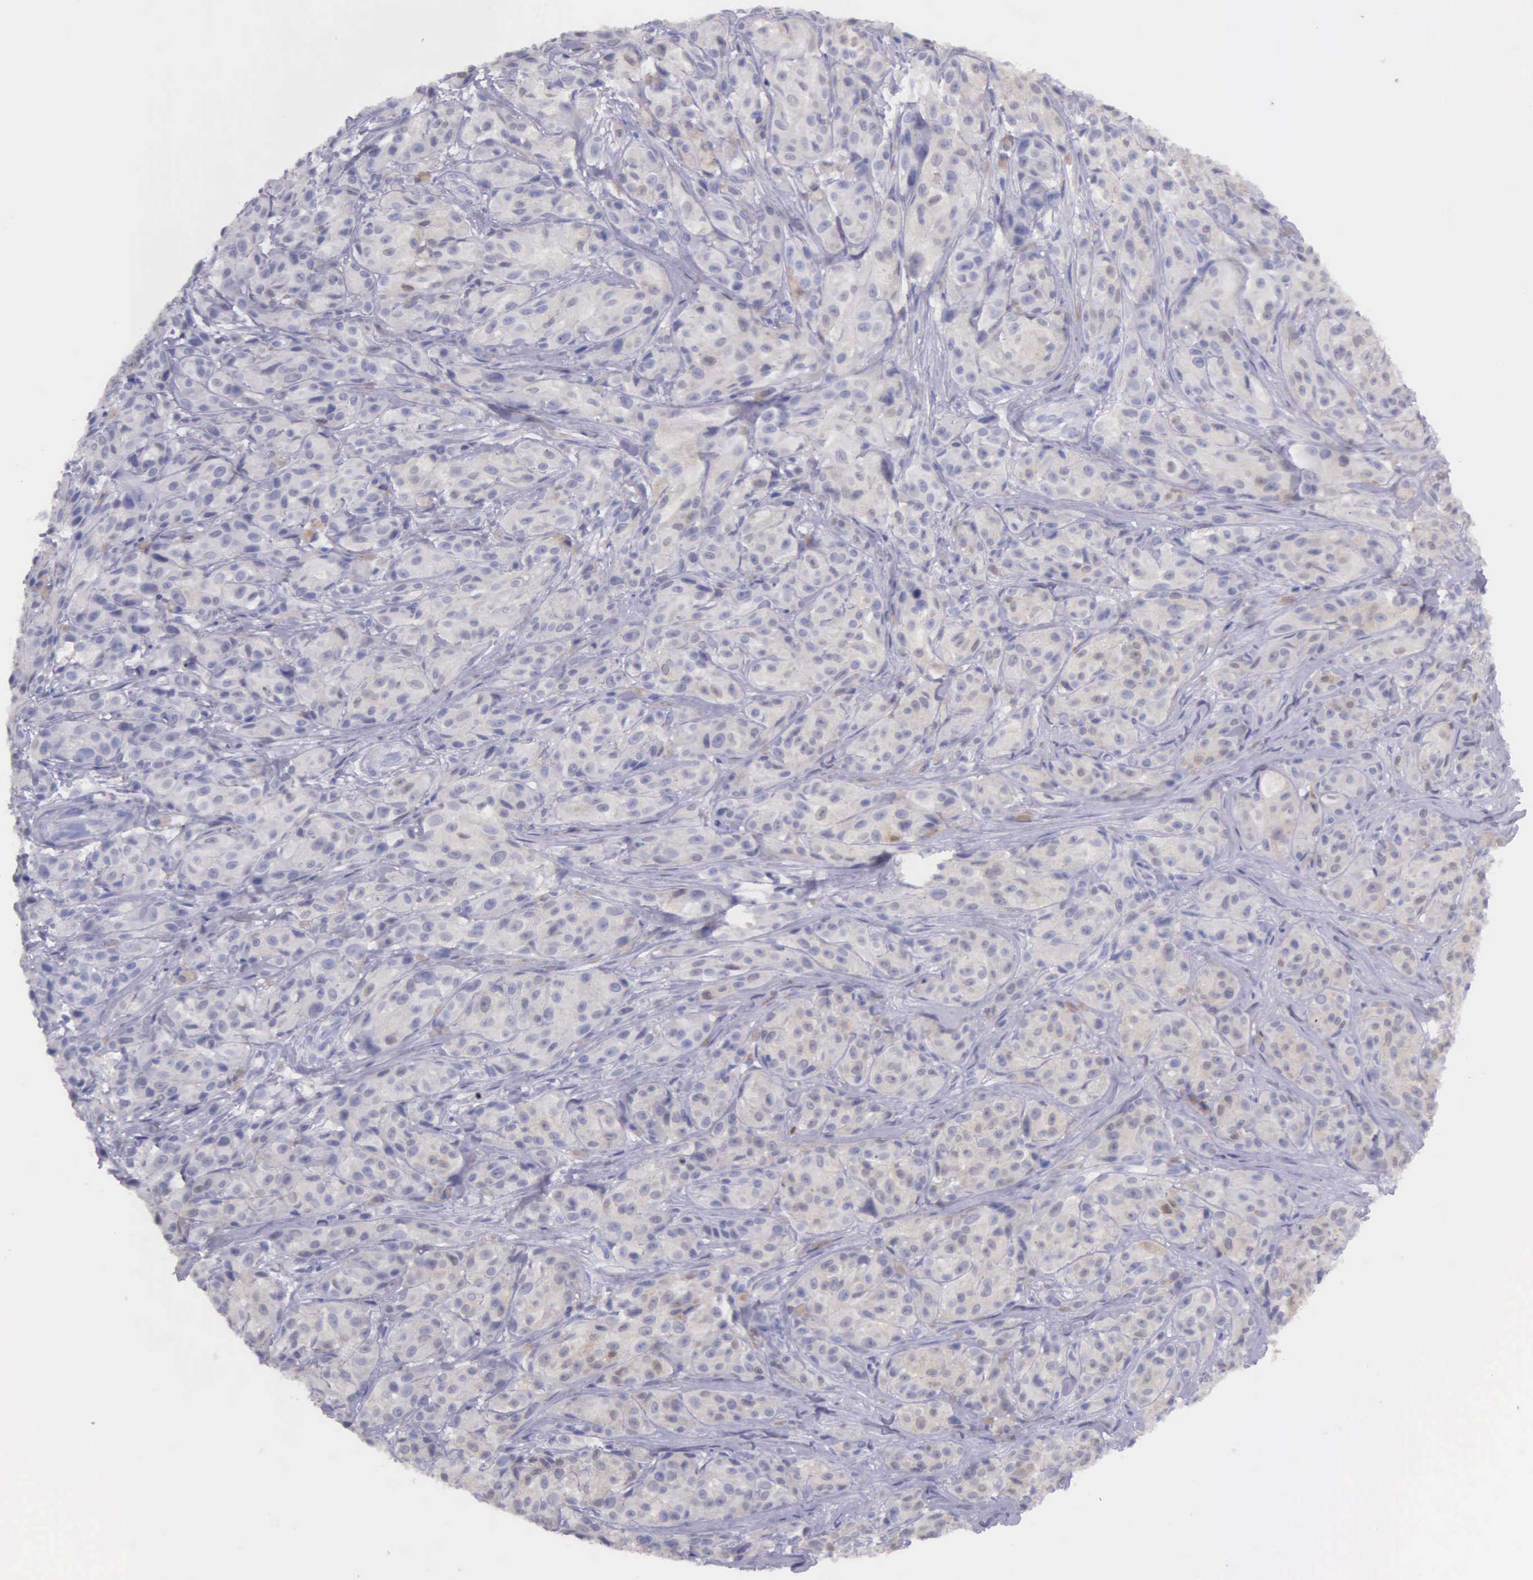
{"staining": {"intensity": "weak", "quantity": "<25%", "location": "cytoplasmic/membranous"}, "tissue": "melanoma", "cell_type": "Tumor cells", "image_type": "cancer", "snomed": [{"axis": "morphology", "description": "Malignant melanoma, NOS"}, {"axis": "topography", "description": "Skin"}], "caption": "DAB (3,3'-diaminobenzidine) immunohistochemical staining of melanoma exhibits no significant expression in tumor cells. (IHC, brightfield microscopy, high magnification).", "gene": "GSTT2", "patient": {"sex": "male", "age": 56}}